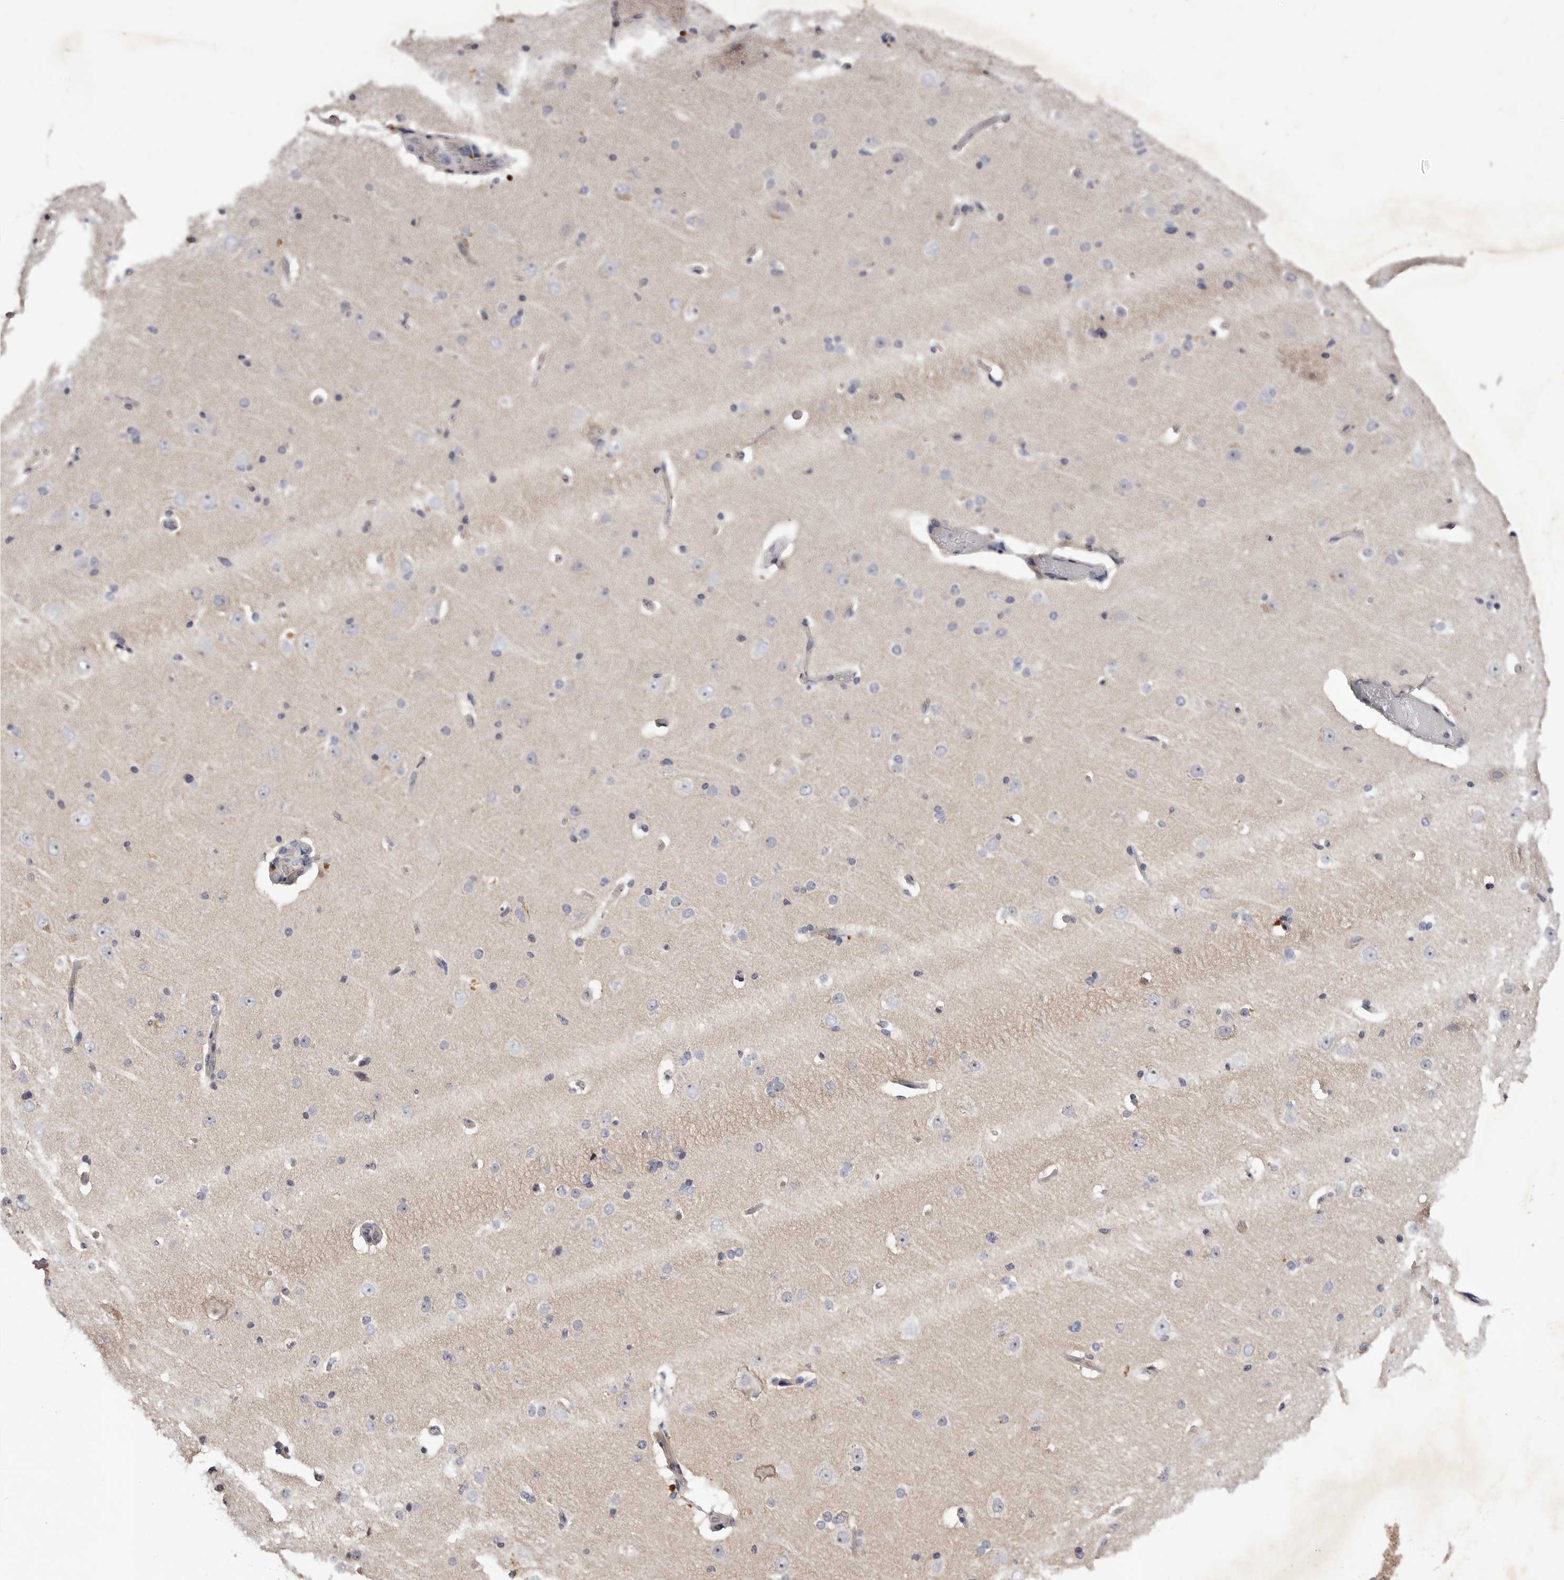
{"staining": {"intensity": "negative", "quantity": "none", "location": "none"}, "tissue": "cerebral cortex", "cell_type": "Endothelial cells", "image_type": "normal", "snomed": [{"axis": "morphology", "description": "Normal tissue, NOS"}, {"axis": "topography", "description": "Cerebral cortex"}], "caption": "Immunohistochemistry of unremarkable cerebral cortex displays no expression in endothelial cells. (DAB IHC with hematoxylin counter stain).", "gene": "LTV1", "patient": {"sex": "male", "age": 34}}